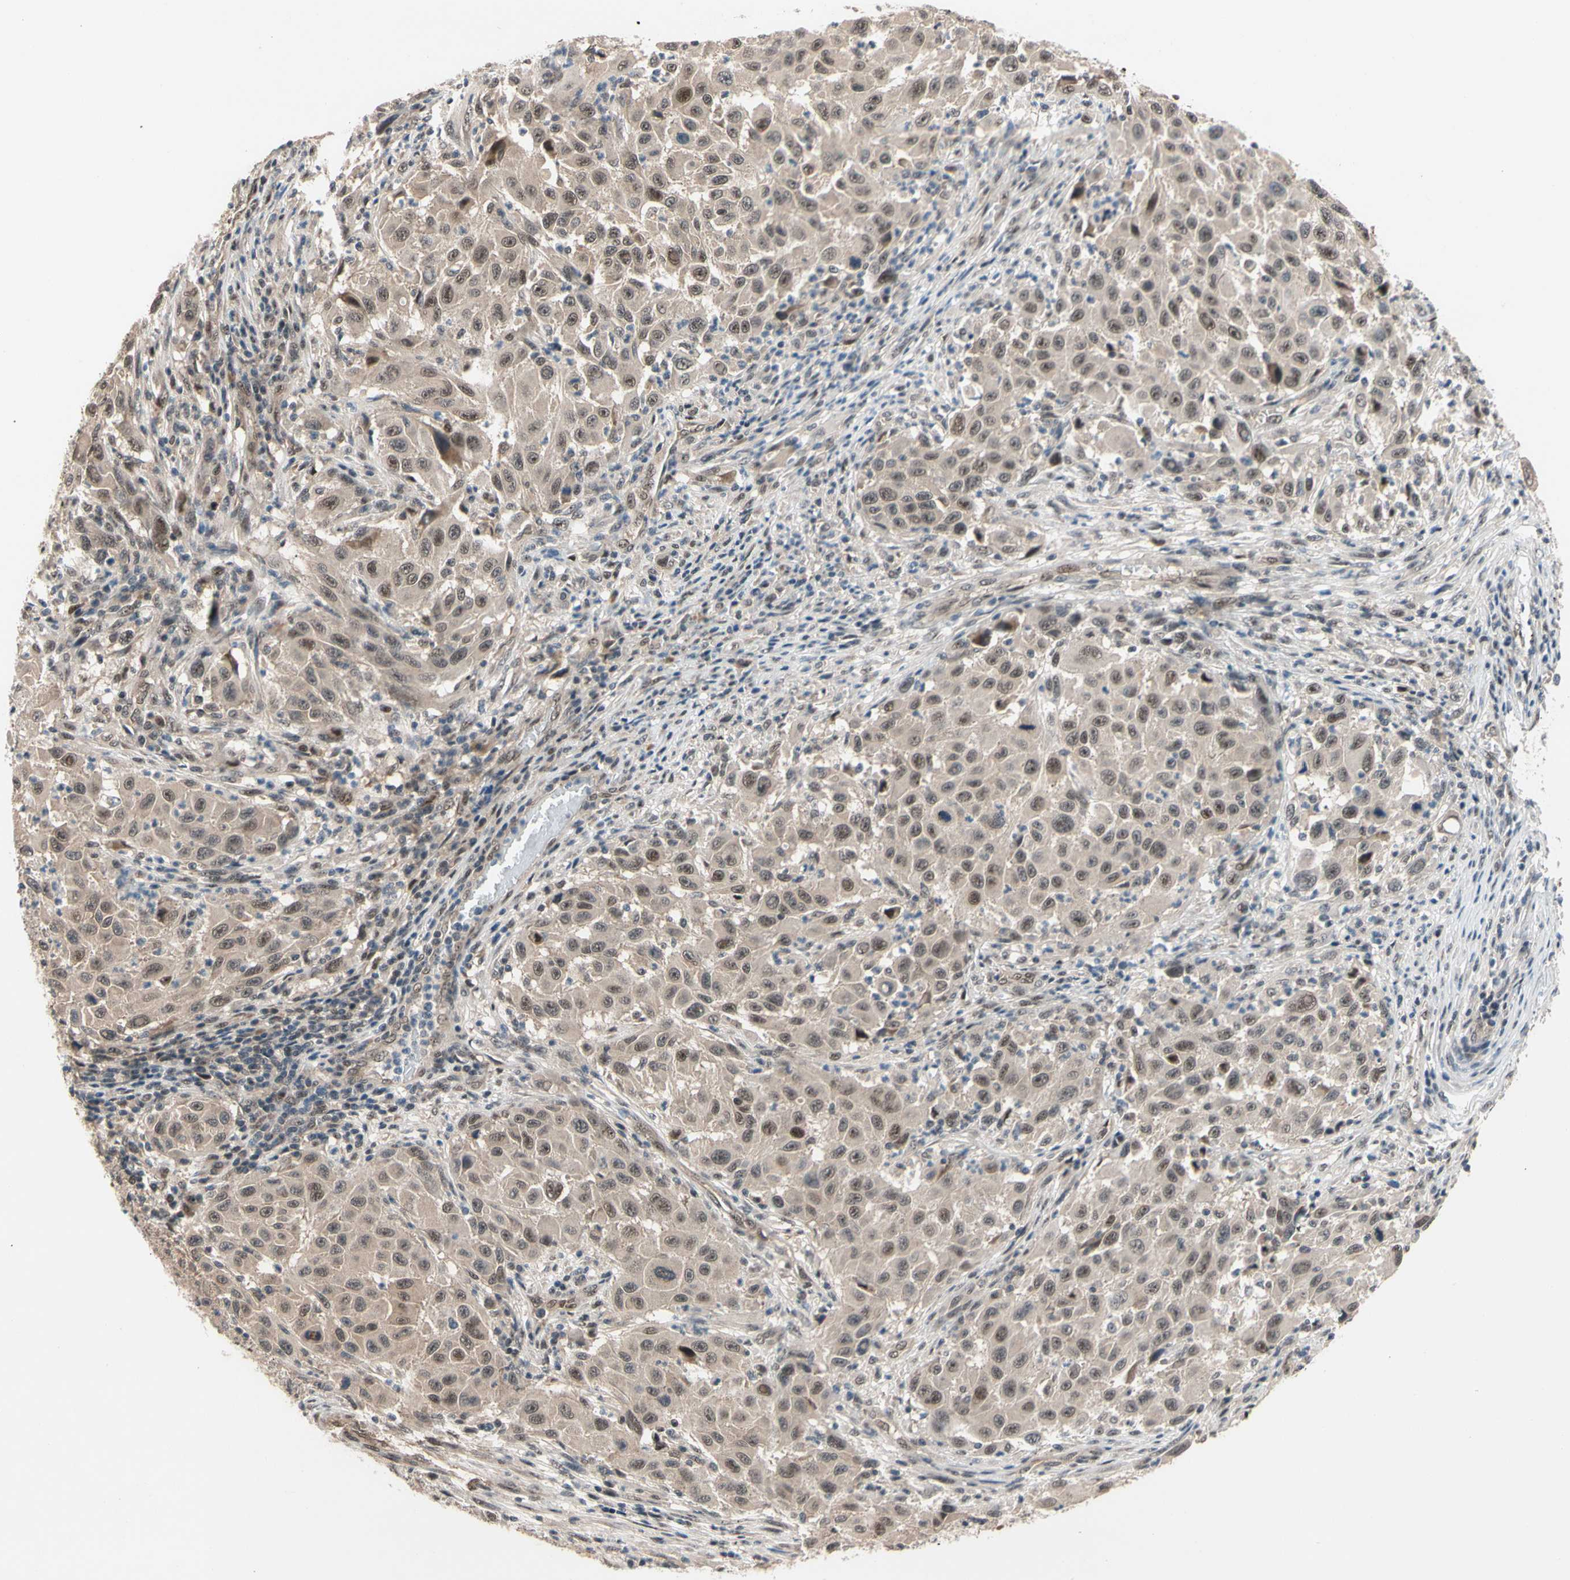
{"staining": {"intensity": "weak", "quantity": ">75%", "location": "cytoplasmic/membranous,nuclear"}, "tissue": "melanoma", "cell_type": "Tumor cells", "image_type": "cancer", "snomed": [{"axis": "morphology", "description": "Malignant melanoma, Metastatic site"}, {"axis": "topography", "description": "Lymph node"}], "caption": "This micrograph reveals immunohistochemistry staining of human malignant melanoma (metastatic site), with low weak cytoplasmic/membranous and nuclear expression in approximately >75% of tumor cells.", "gene": "NGEF", "patient": {"sex": "male", "age": 61}}